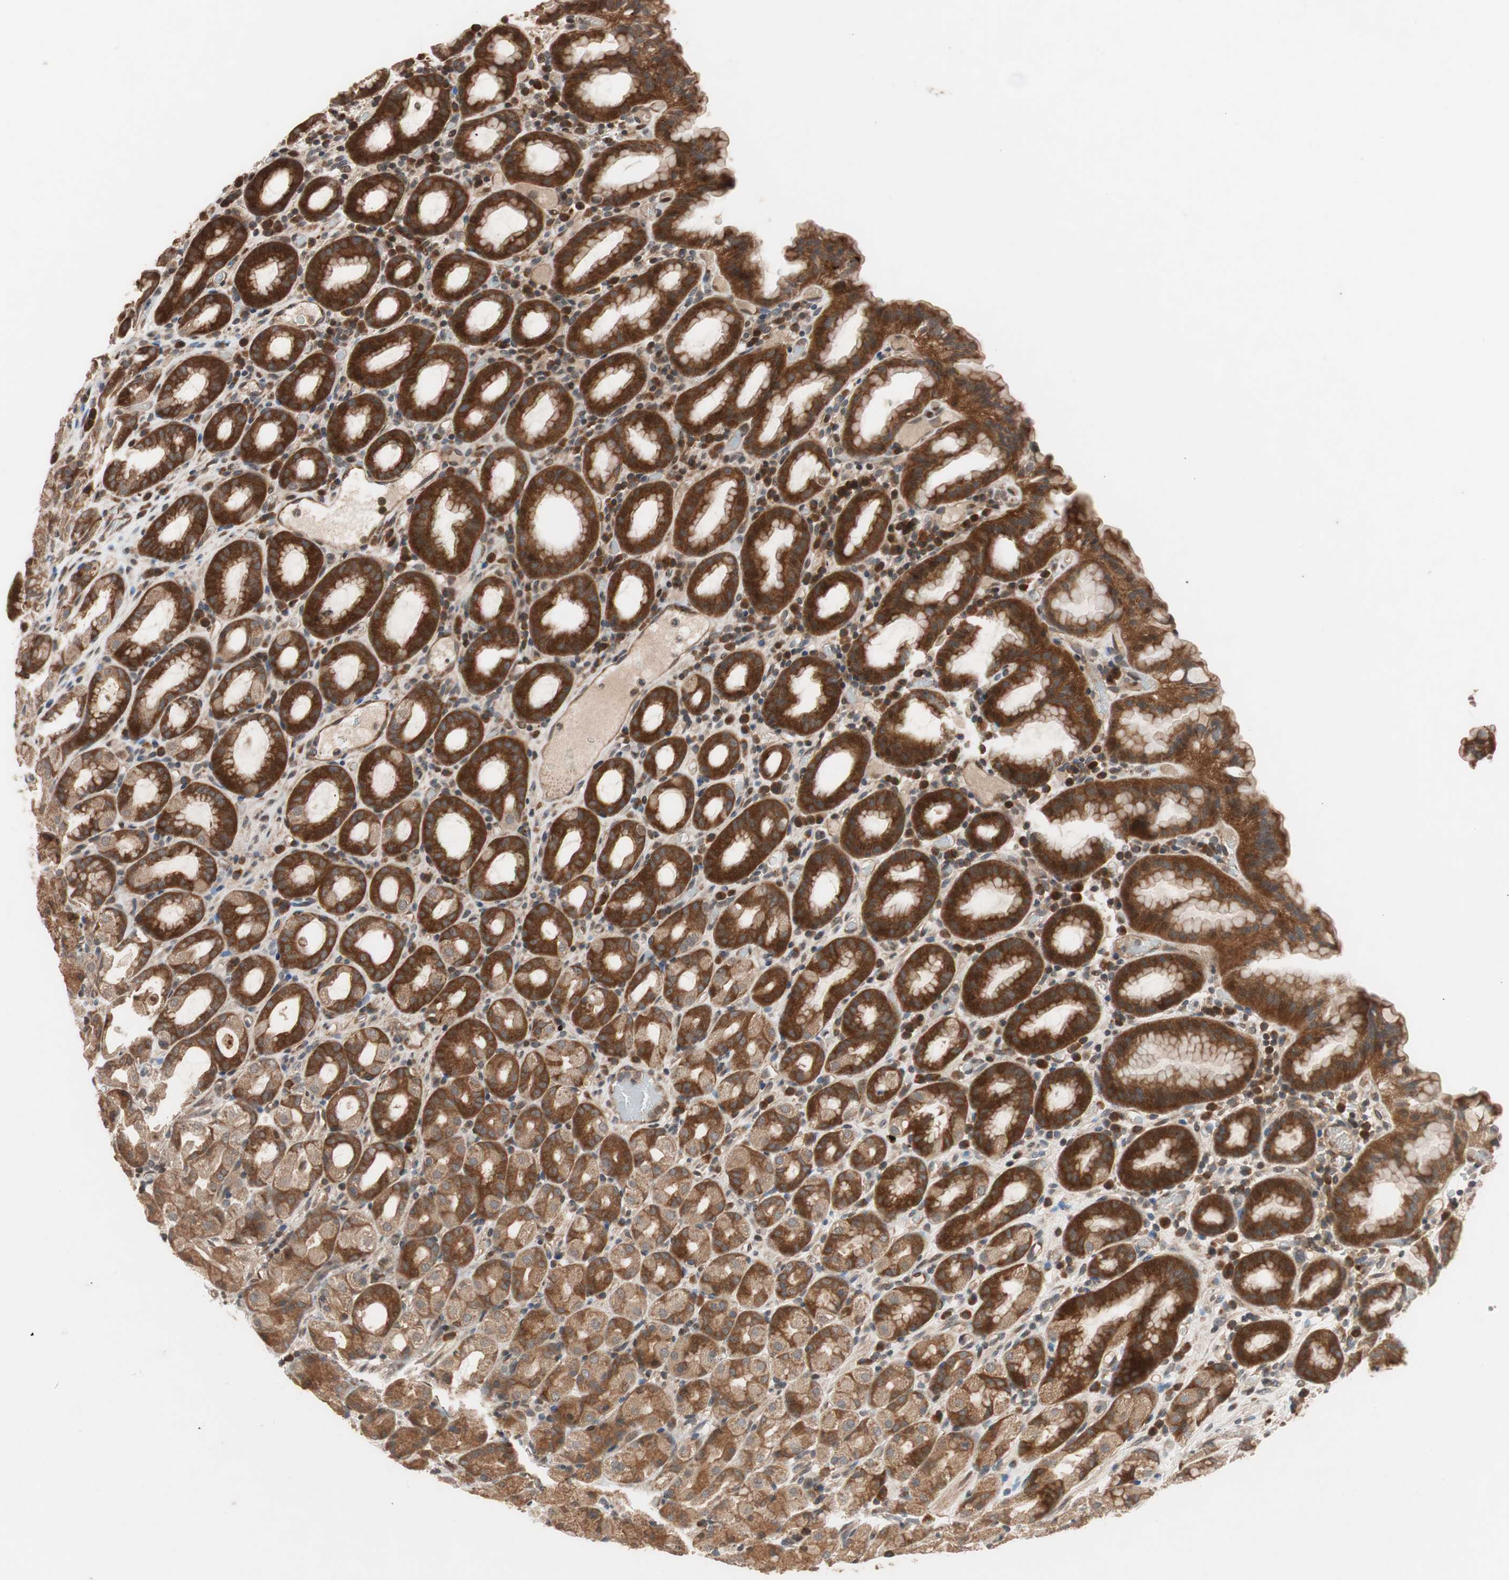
{"staining": {"intensity": "strong", "quantity": ">75%", "location": "cytoplasmic/membranous,nuclear"}, "tissue": "stomach", "cell_type": "Glandular cells", "image_type": "normal", "snomed": [{"axis": "morphology", "description": "Normal tissue, NOS"}, {"axis": "topography", "description": "Stomach, upper"}], "caption": "An immunohistochemistry histopathology image of unremarkable tissue is shown. Protein staining in brown highlights strong cytoplasmic/membranous,nuclear positivity in stomach within glandular cells.", "gene": "NF2", "patient": {"sex": "male", "age": 68}}